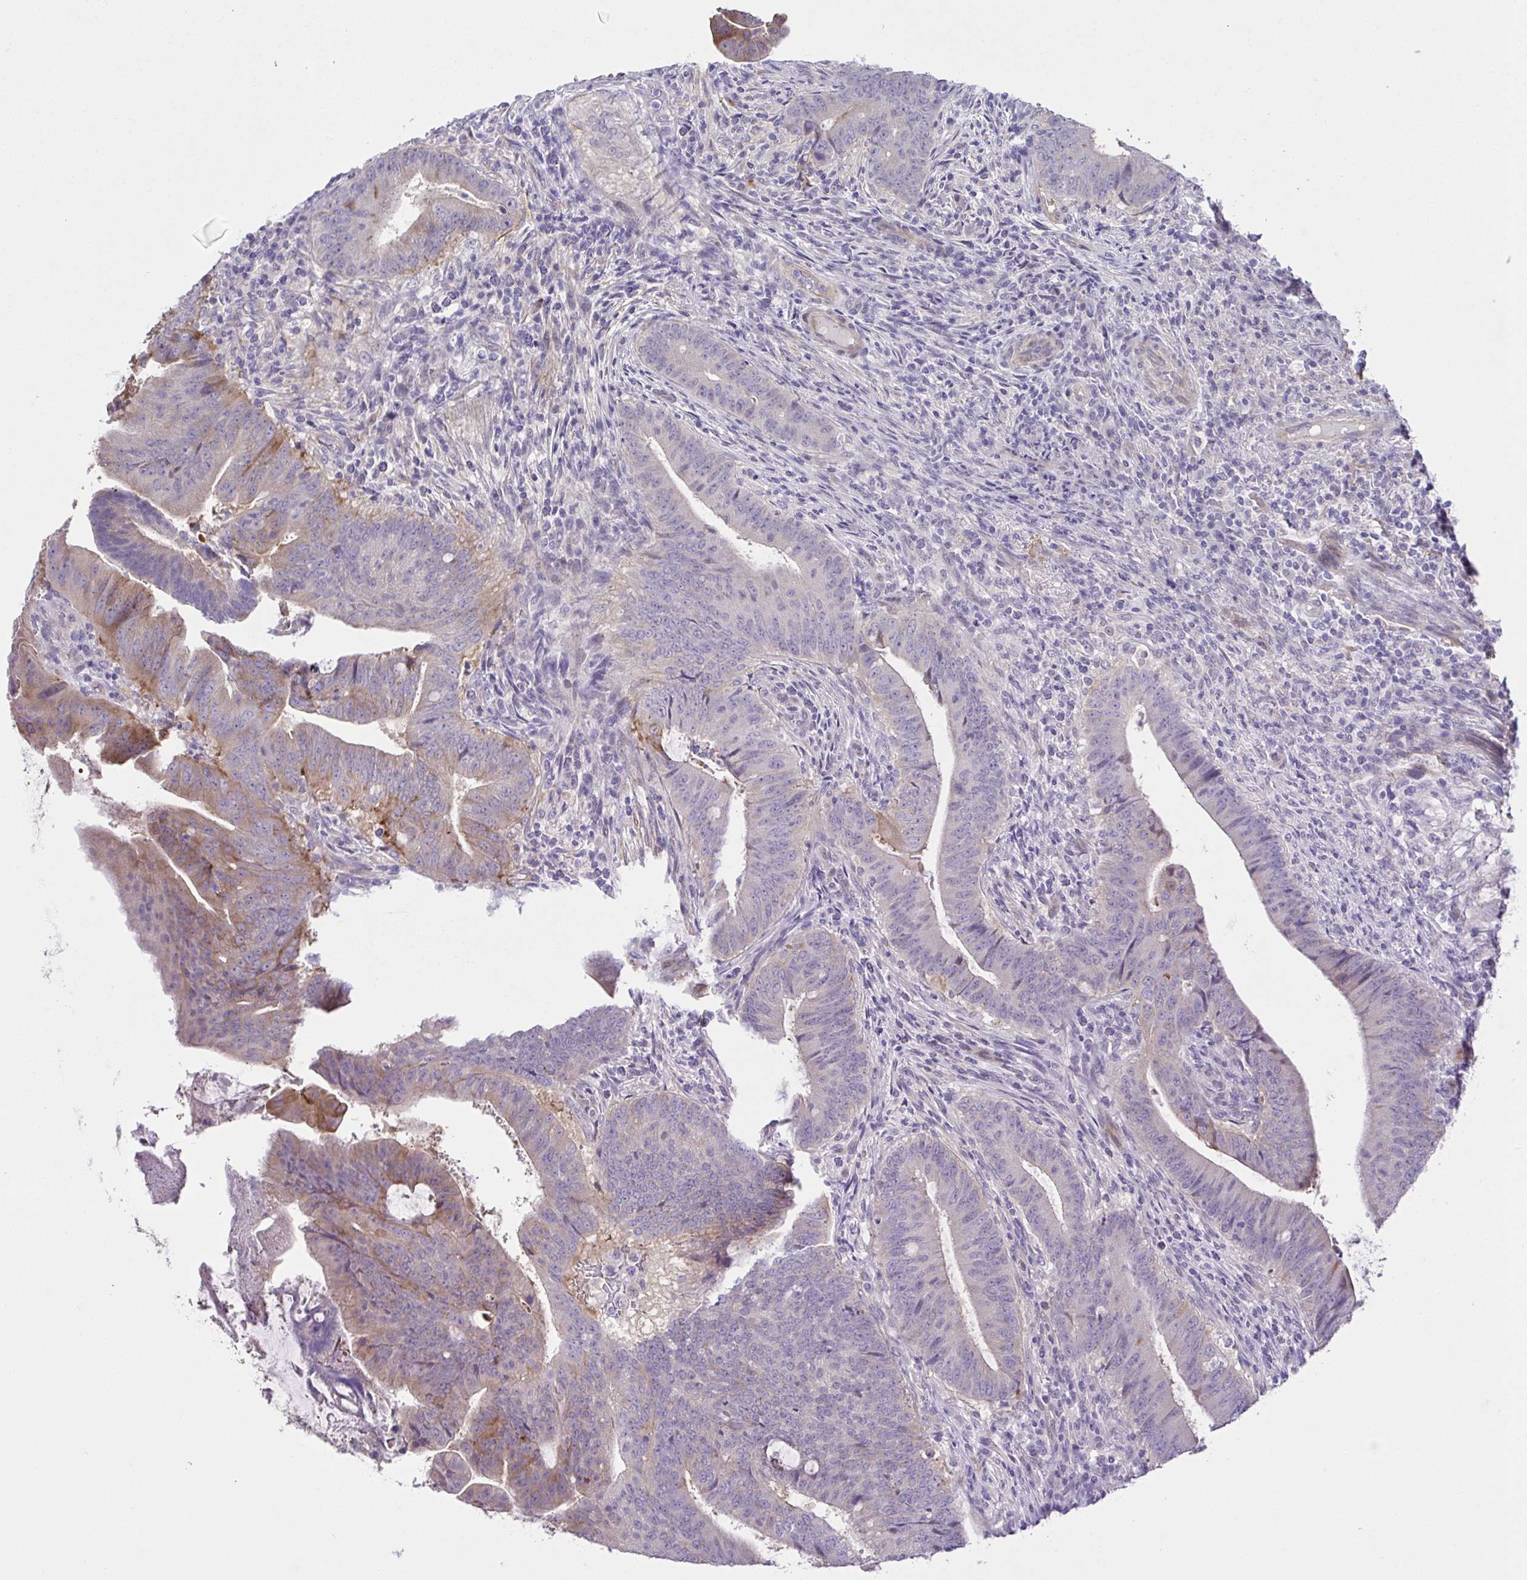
{"staining": {"intensity": "moderate", "quantity": "<25%", "location": "cytoplasmic/membranous"}, "tissue": "colorectal cancer", "cell_type": "Tumor cells", "image_type": "cancer", "snomed": [{"axis": "morphology", "description": "Adenocarcinoma, NOS"}, {"axis": "topography", "description": "Colon"}], "caption": "Moderate cytoplasmic/membranous protein positivity is identified in approximately <25% of tumor cells in colorectal adenocarcinoma. (IHC, brightfield microscopy, high magnification).", "gene": "DCLK2", "patient": {"sex": "female", "age": 43}}